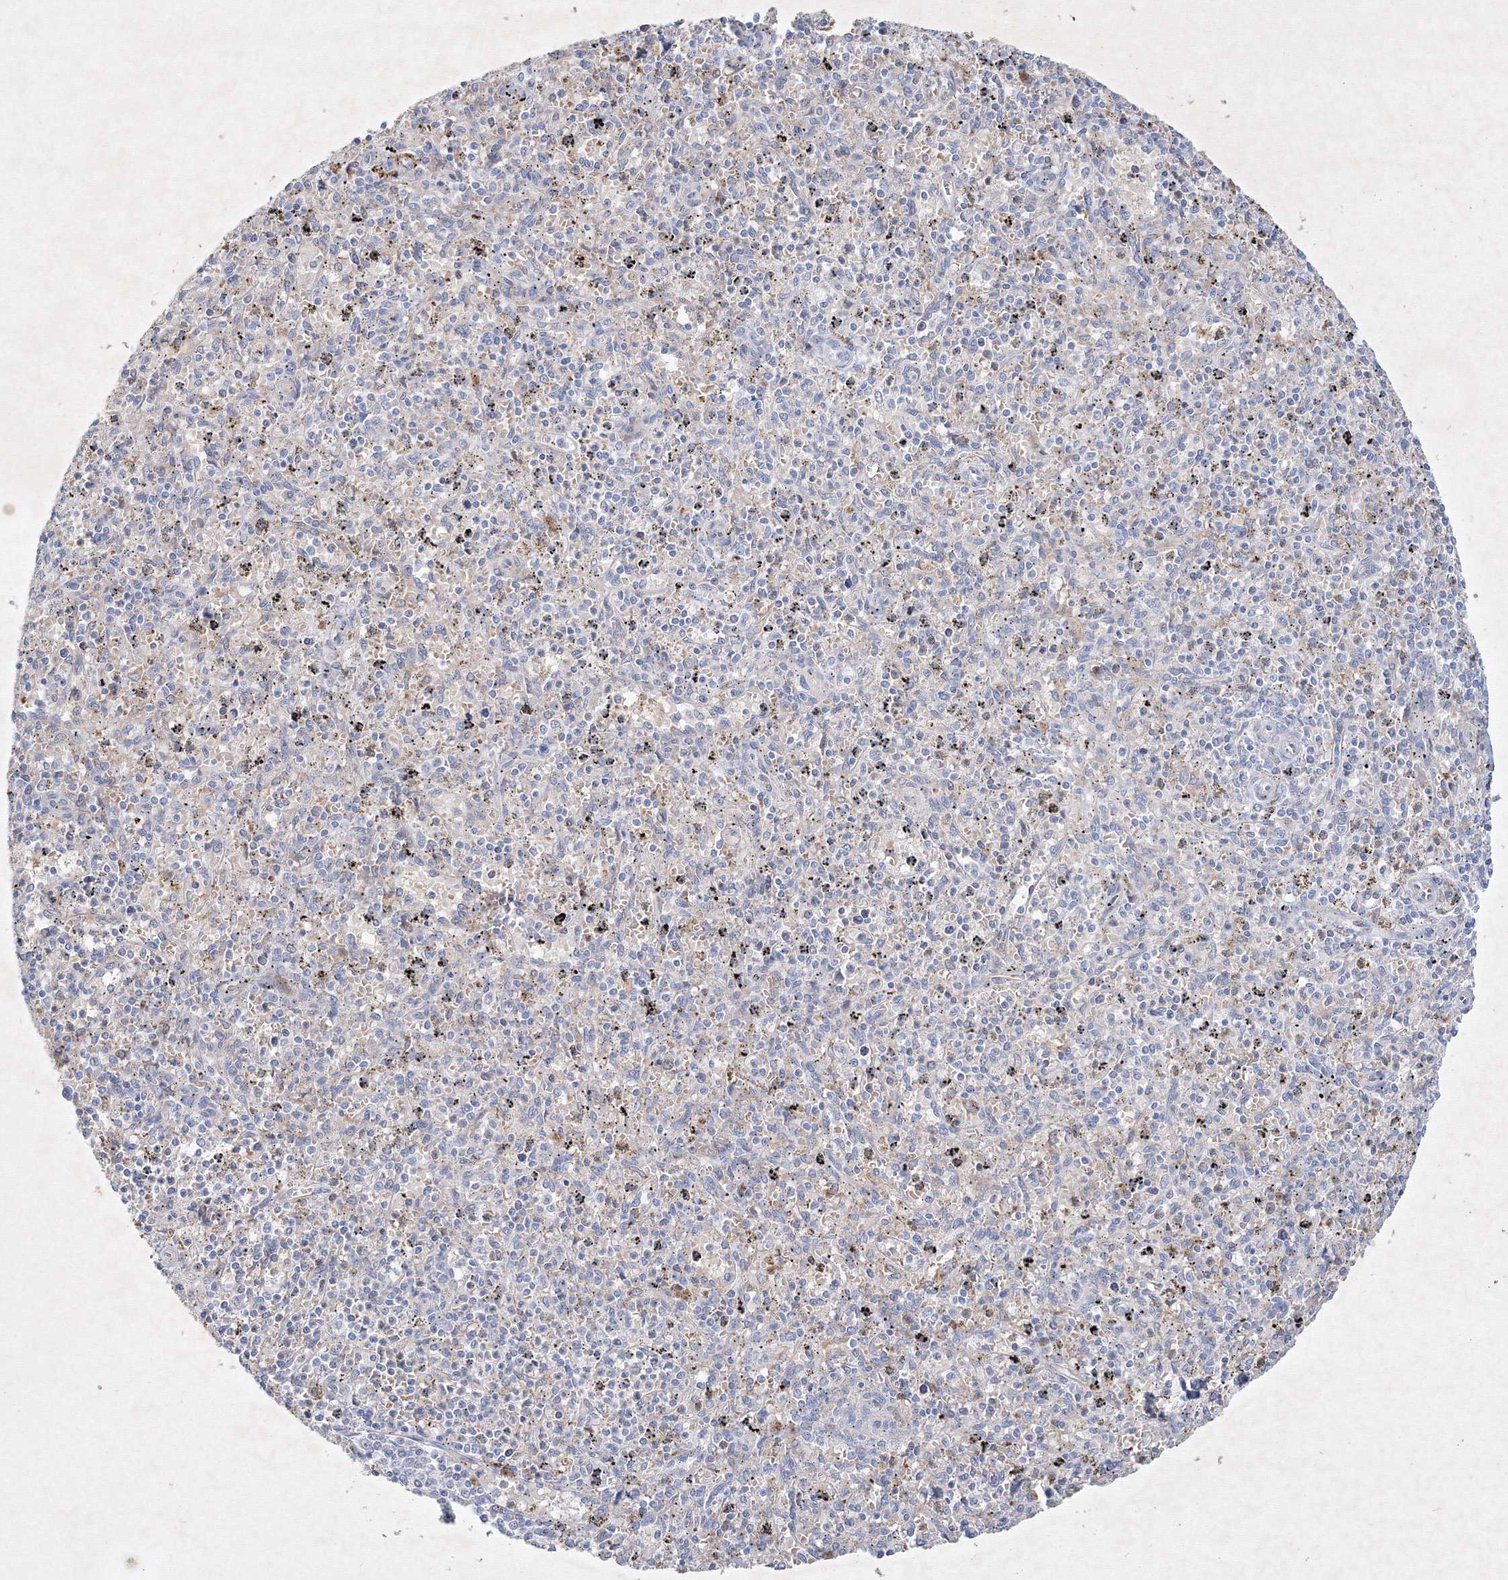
{"staining": {"intensity": "negative", "quantity": "none", "location": "none"}, "tissue": "spleen", "cell_type": "Cells in red pulp", "image_type": "normal", "snomed": [{"axis": "morphology", "description": "Normal tissue, NOS"}, {"axis": "topography", "description": "Spleen"}], "caption": "A high-resolution photomicrograph shows IHC staining of unremarkable spleen, which demonstrates no significant expression in cells in red pulp. Nuclei are stained in blue.", "gene": "CXXC4", "patient": {"sex": "male", "age": 72}}